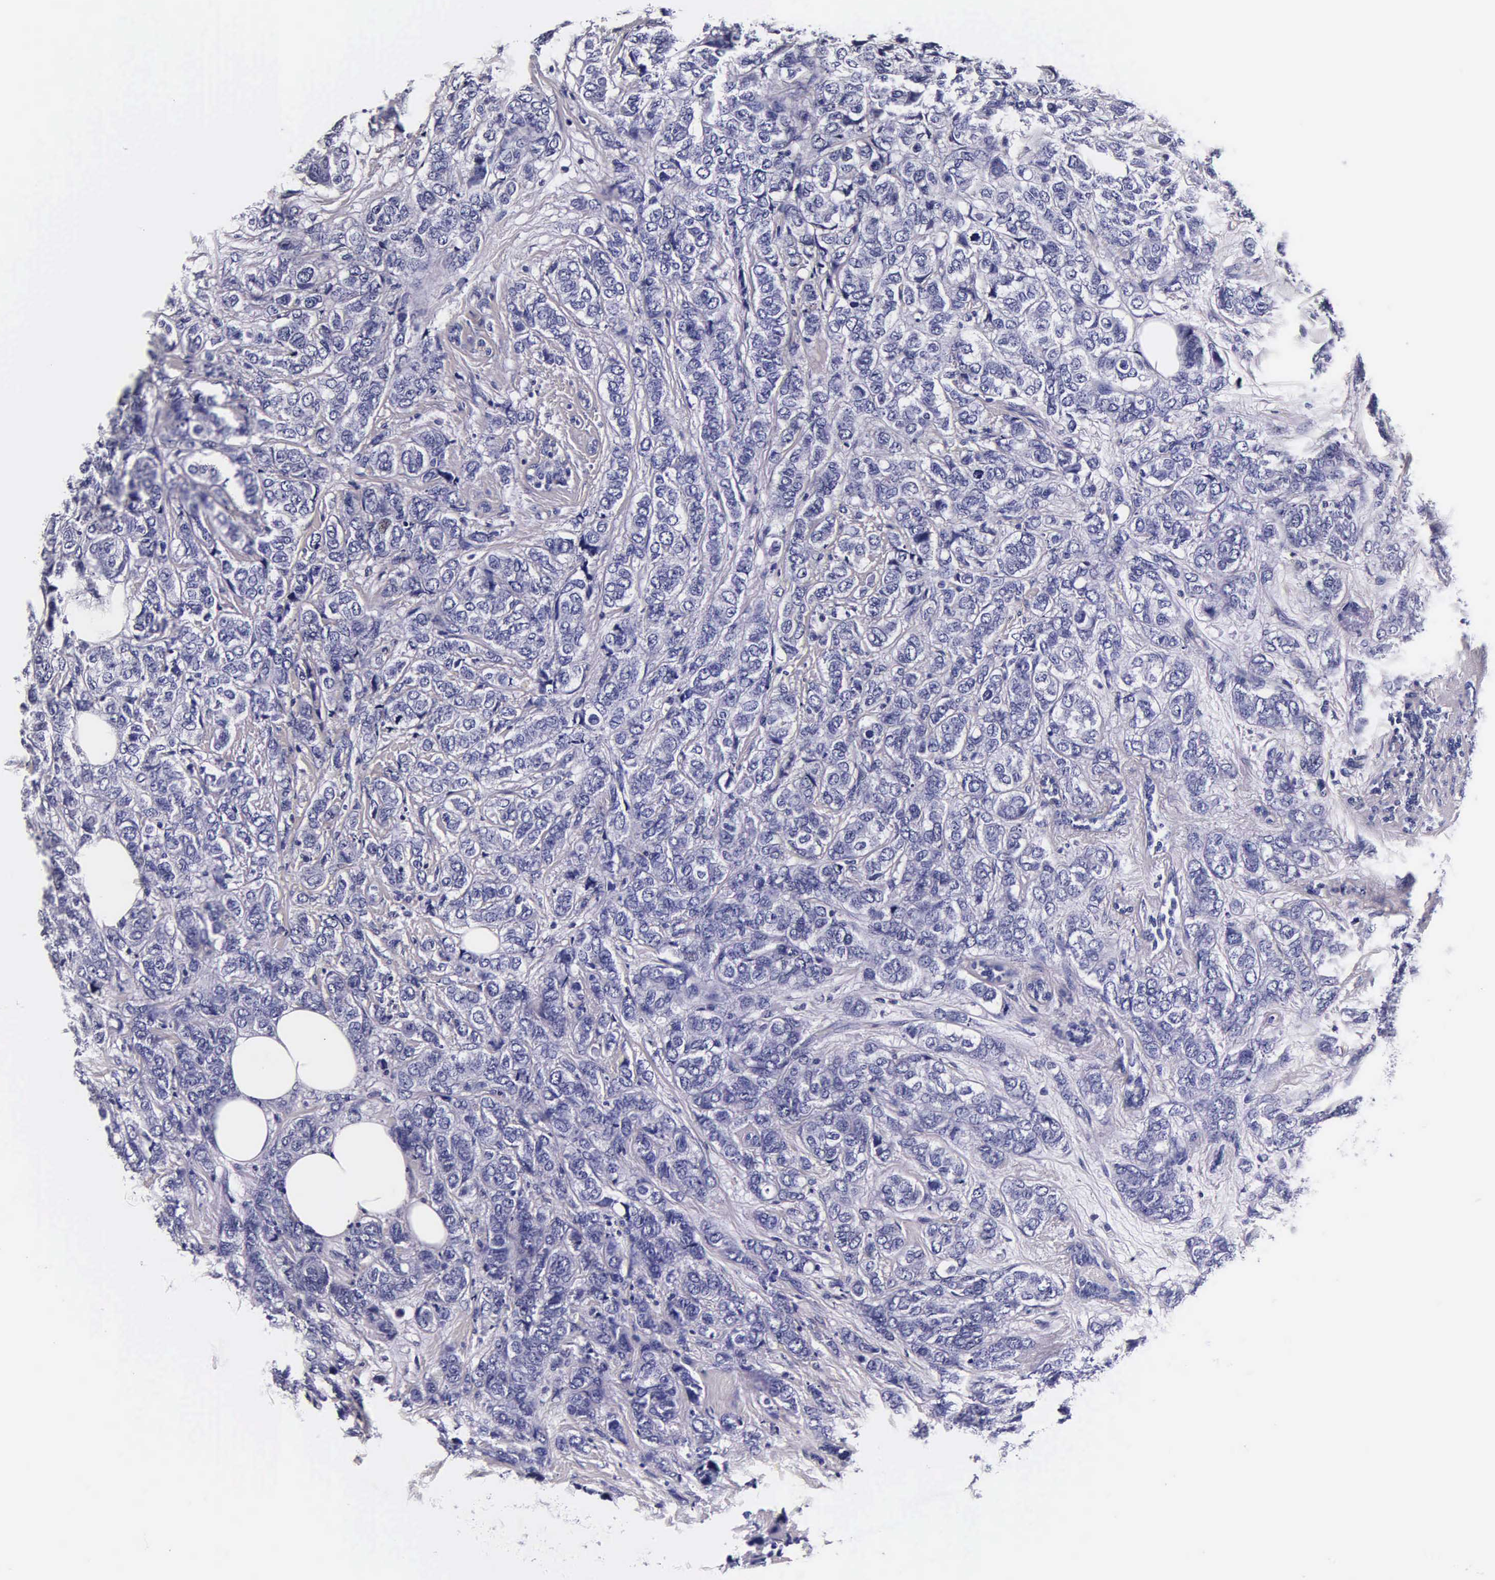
{"staining": {"intensity": "negative", "quantity": "none", "location": "none"}, "tissue": "breast cancer", "cell_type": "Tumor cells", "image_type": "cancer", "snomed": [{"axis": "morphology", "description": "Lobular carcinoma"}, {"axis": "topography", "description": "Breast"}], "caption": "Tumor cells show no significant protein expression in breast lobular carcinoma.", "gene": "IAPP", "patient": {"sex": "female", "age": 60}}